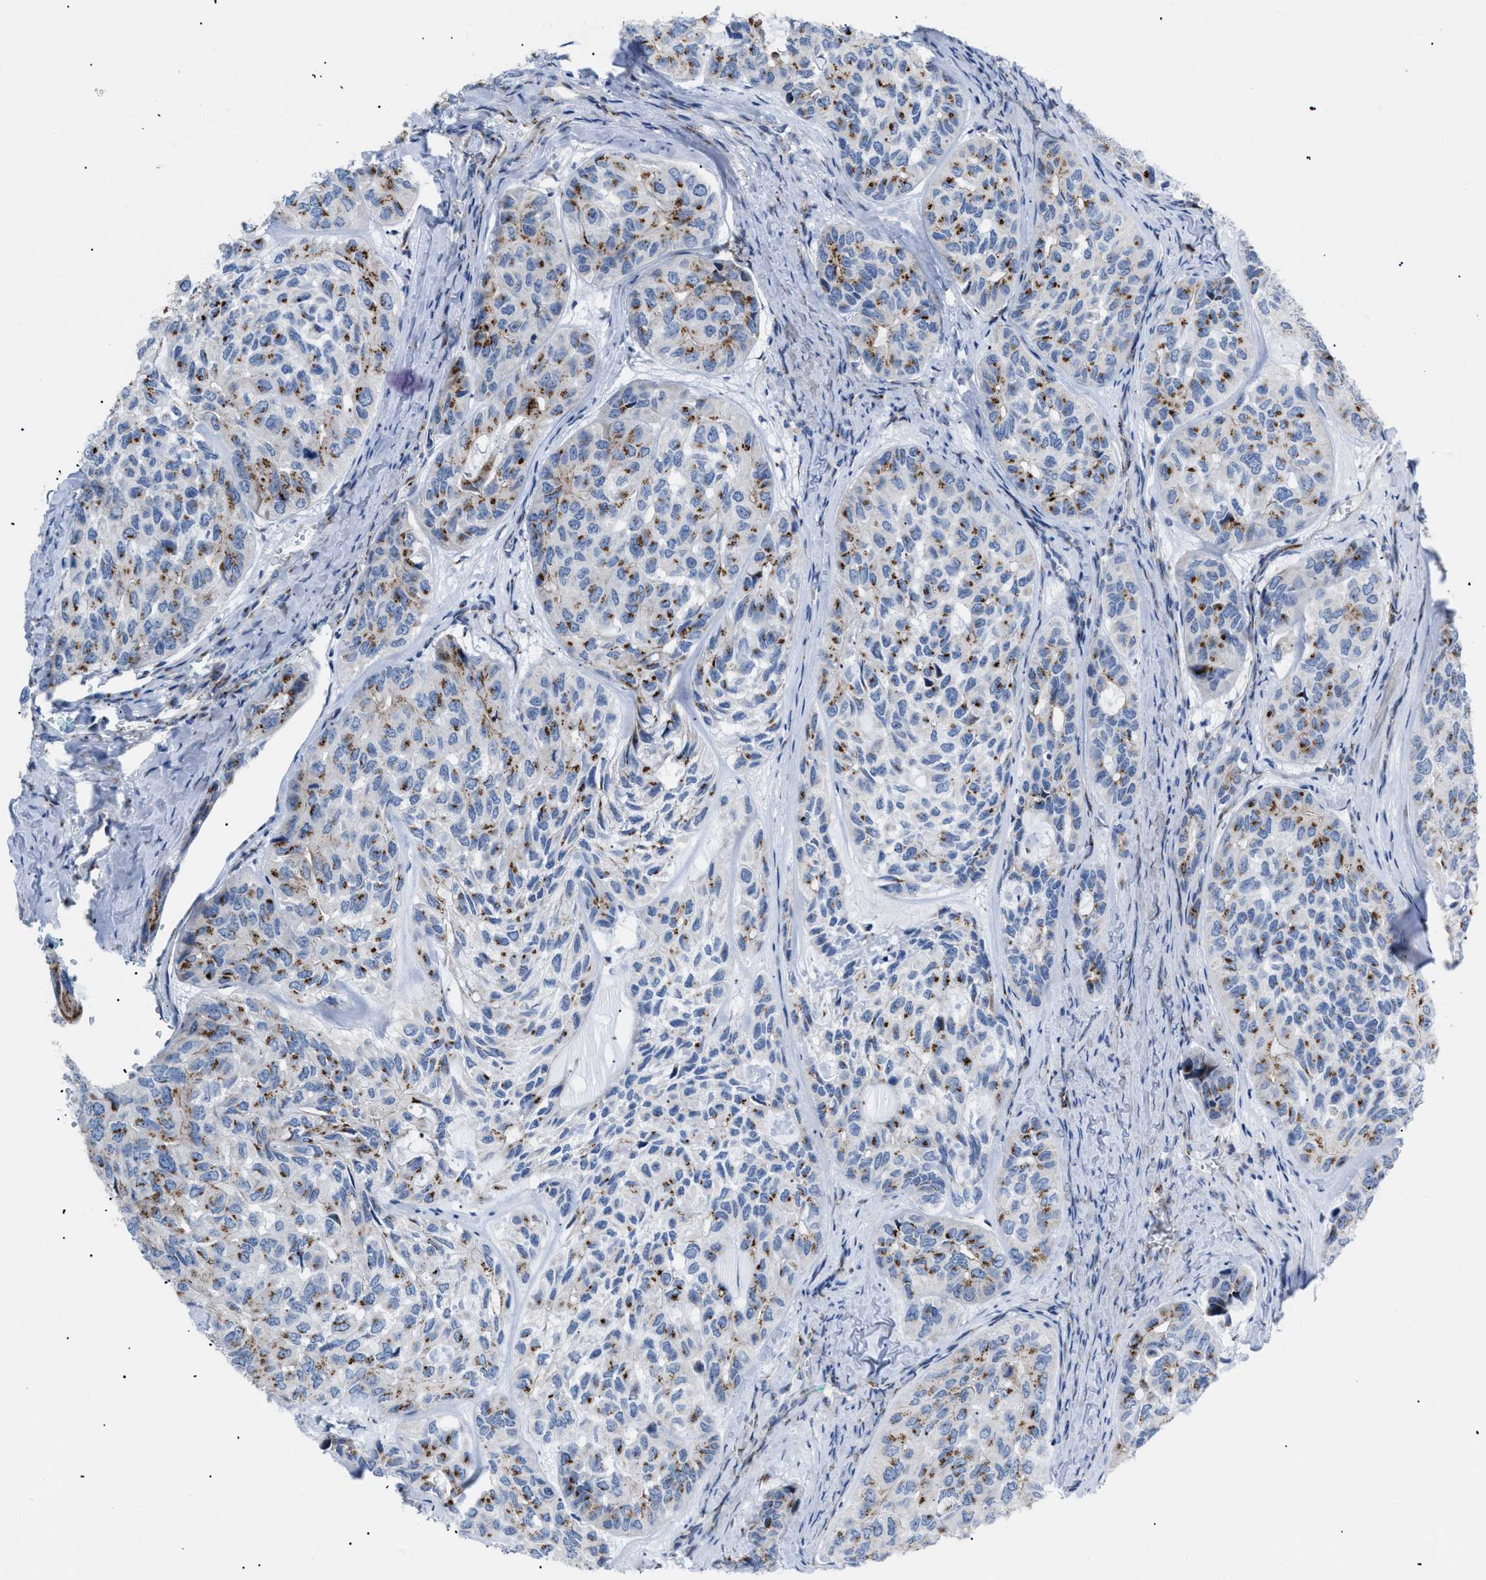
{"staining": {"intensity": "moderate", "quantity": "25%-75%", "location": "cytoplasmic/membranous"}, "tissue": "head and neck cancer", "cell_type": "Tumor cells", "image_type": "cancer", "snomed": [{"axis": "morphology", "description": "Adenocarcinoma, NOS"}, {"axis": "topography", "description": "Salivary gland, NOS"}, {"axis": "topography", "description": "Head-Neck"}], "caption": "DAB (3,3'-diaminobenzidine) immunohistochemical staining of human adenocarcinoma (head and neck) reveals moderate cytoplasmic/membranous protein expression in about 25%-75% of tumor cells.", "gene": "TMEM17", "patient": {"sex": "female", "age": 76}}